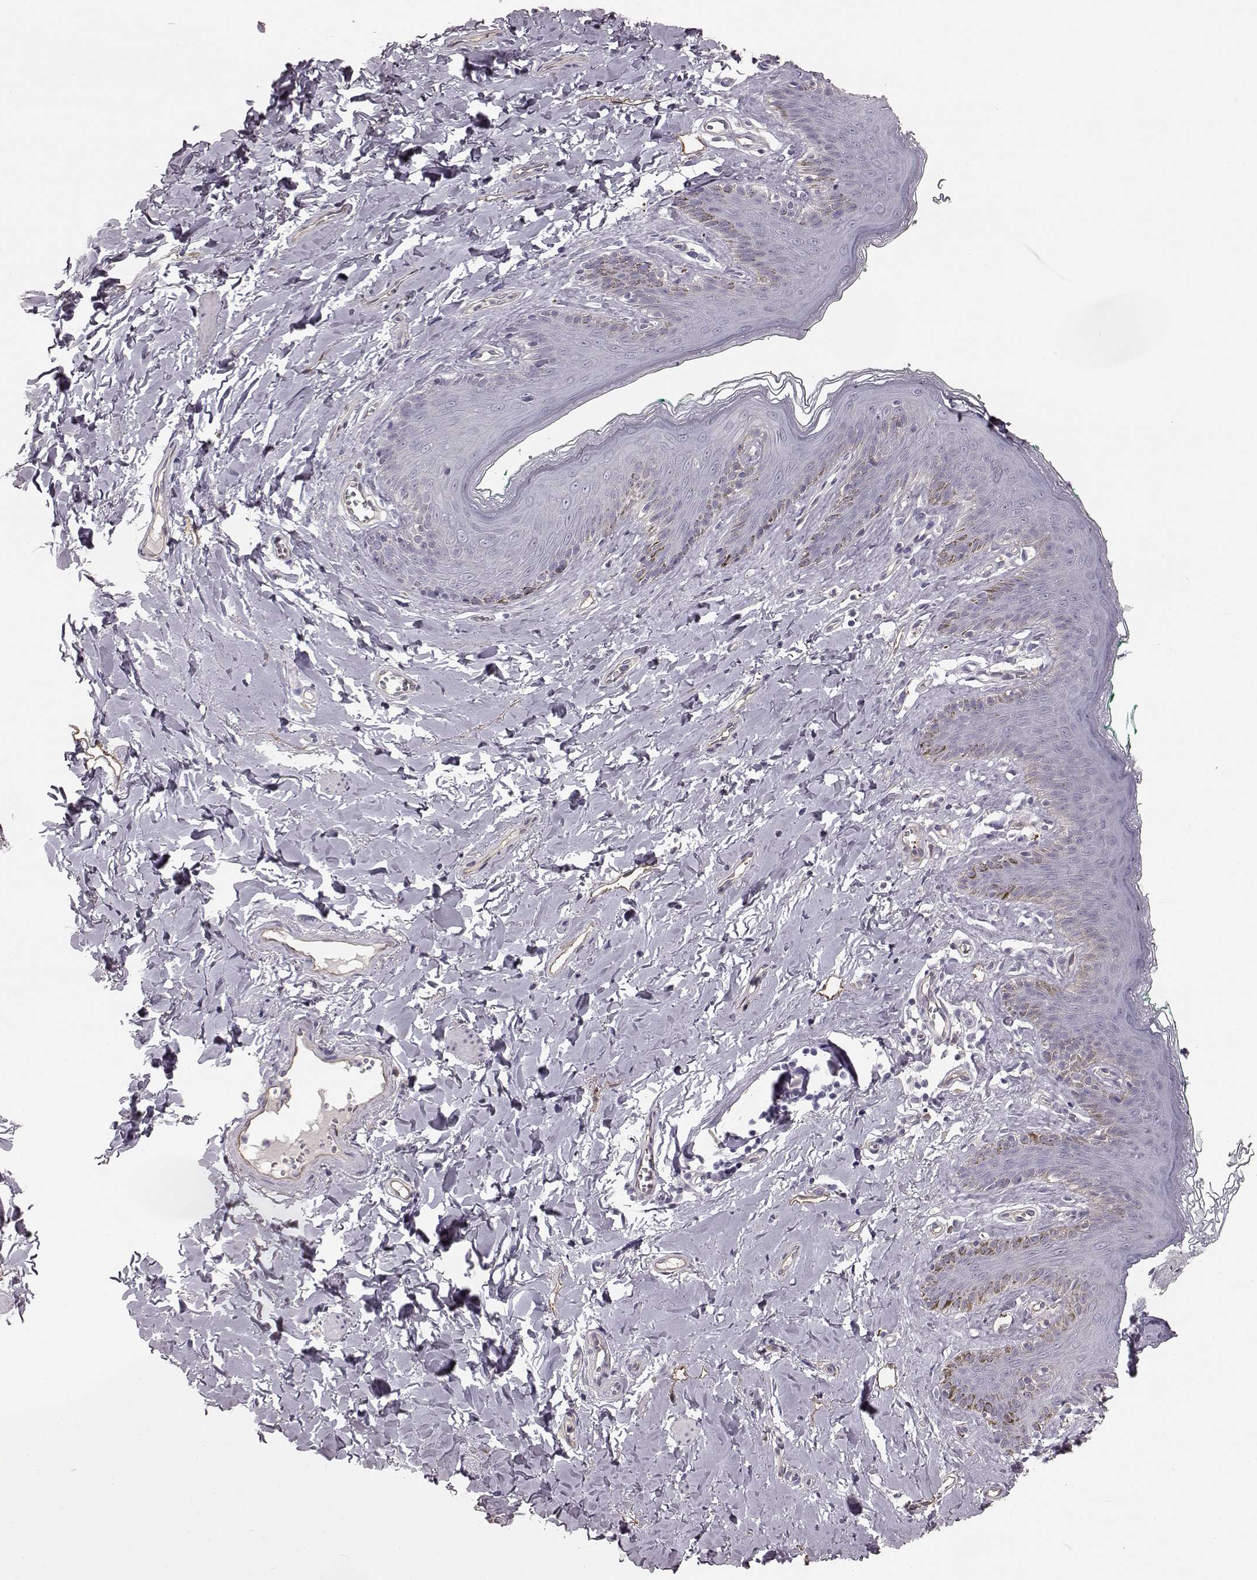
{"staining": {"intensity": "negative", "quantity": "none", "location": "none"}, "tissue": "skin", "cell_type": "Epidermal cells", "image_type": "normal", "snomed": [{"axis": "morphology", "description": "Normal tissue, NOS"}, {"axis": "topography", "description": "Vulva"}], "caption": "High magnification brightfield microscopy of normal skin stained with DAB (3,3'-diaminobenzidine) (brown) and counterstained with hematoxylin (blue): epidermal cells show no significant expression. Brightfield microscopy of immunohistochemistry stained with DAB (3,3'-diaminobenzidine) (brown) and hematoxylin (blue), captured at high magnification.", "gene": "EIF4E1B", "patient": {"sex": "female", "age": 66}}